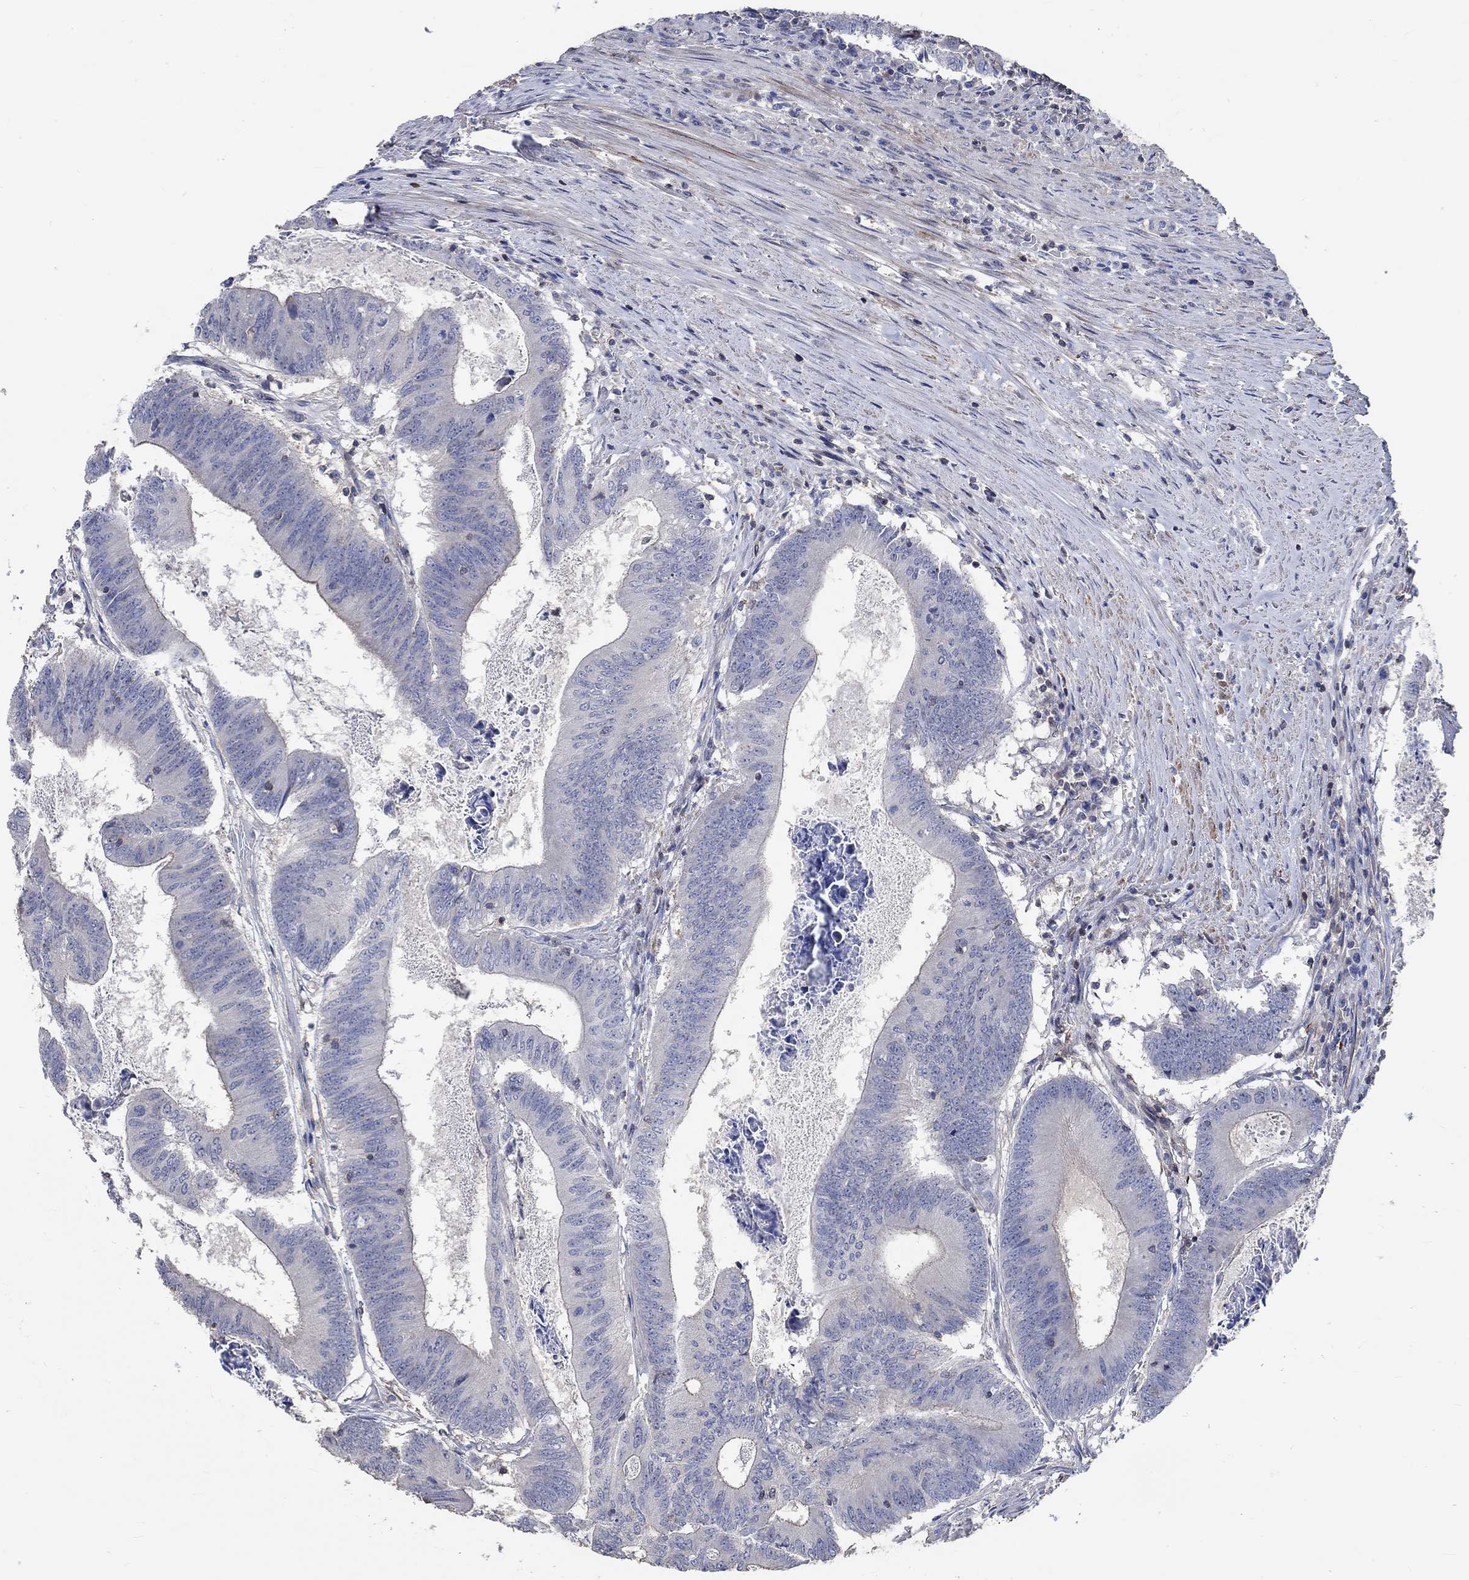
{"staining": {"intensity": "negative", "quantity": "none", "location": "none"}, "tissue": "colorectal cancer", "cell_type": "Tumor cells", "image_type": "cancer", "snomed": [{"axis": "morphology", "description": "Adenocarcinoma, NOS"}, {"axis": "topography", "description": "Colon"}], "caption": "Immunohistochemistry (IHC) image of human colorectal cancer stained for a protein (brown), which displays no staining in tumor cells.", "gene": "TNFAIP8L3", "patient": {"sex": "female", "age": 70}}